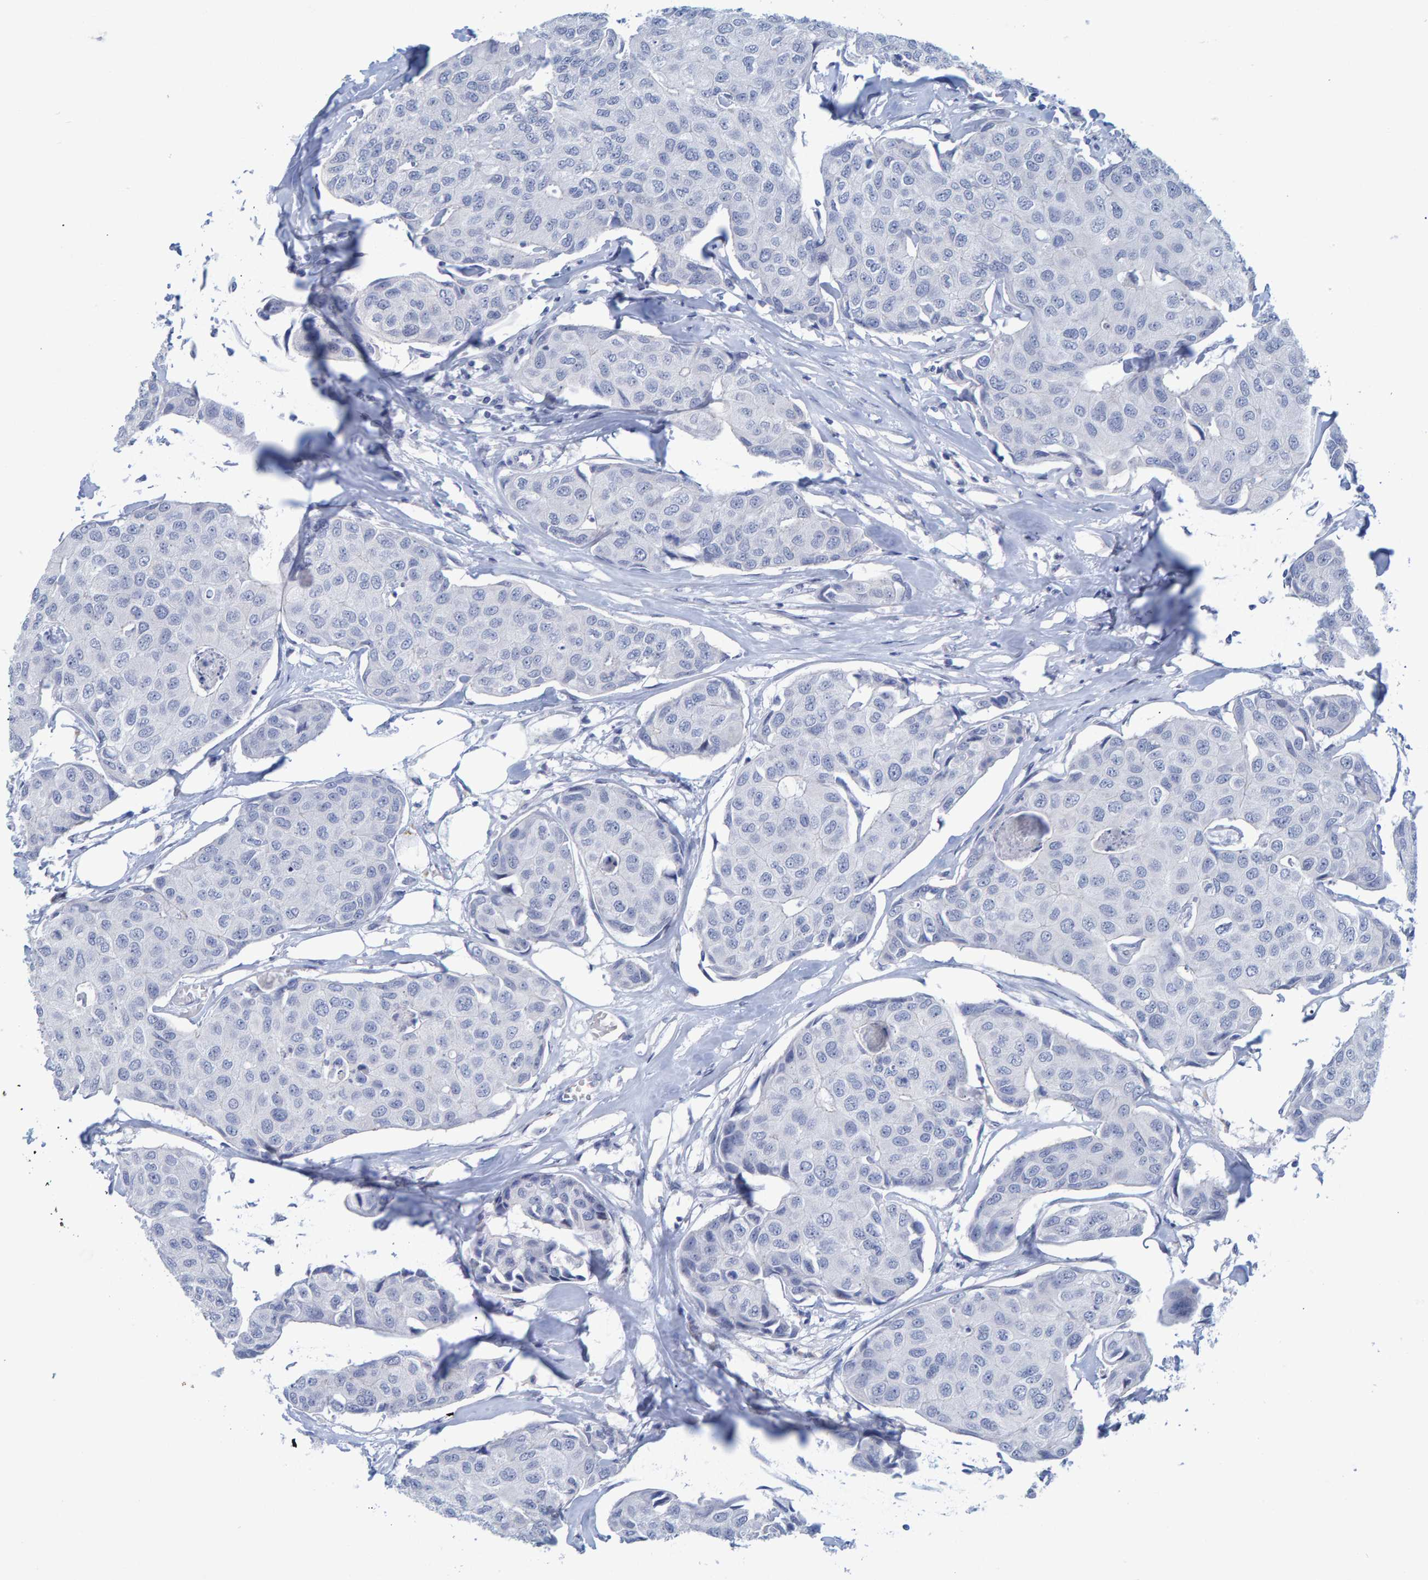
{"staining": {"intensity": "negative", "quantity": "none", "location": "none"}, "tissue": "breast cancer", "cell_type": "Tumor cells", "image_type": "cancer", "snomed": [{"axis": "morphology", "description": "Duct carcinoma"}, {"axis": "topography", "description": "Breast"}], "caption": "High magnification brightfield microscopy of breast cancer stained with DAB (3,3'-diaminobenzidine) (brown) and counterstained with hematoxylin (blue): tumor cells show no significant positivity.", "gene": "PROCA1", "patient": {"sex": "female", "age": 80}}